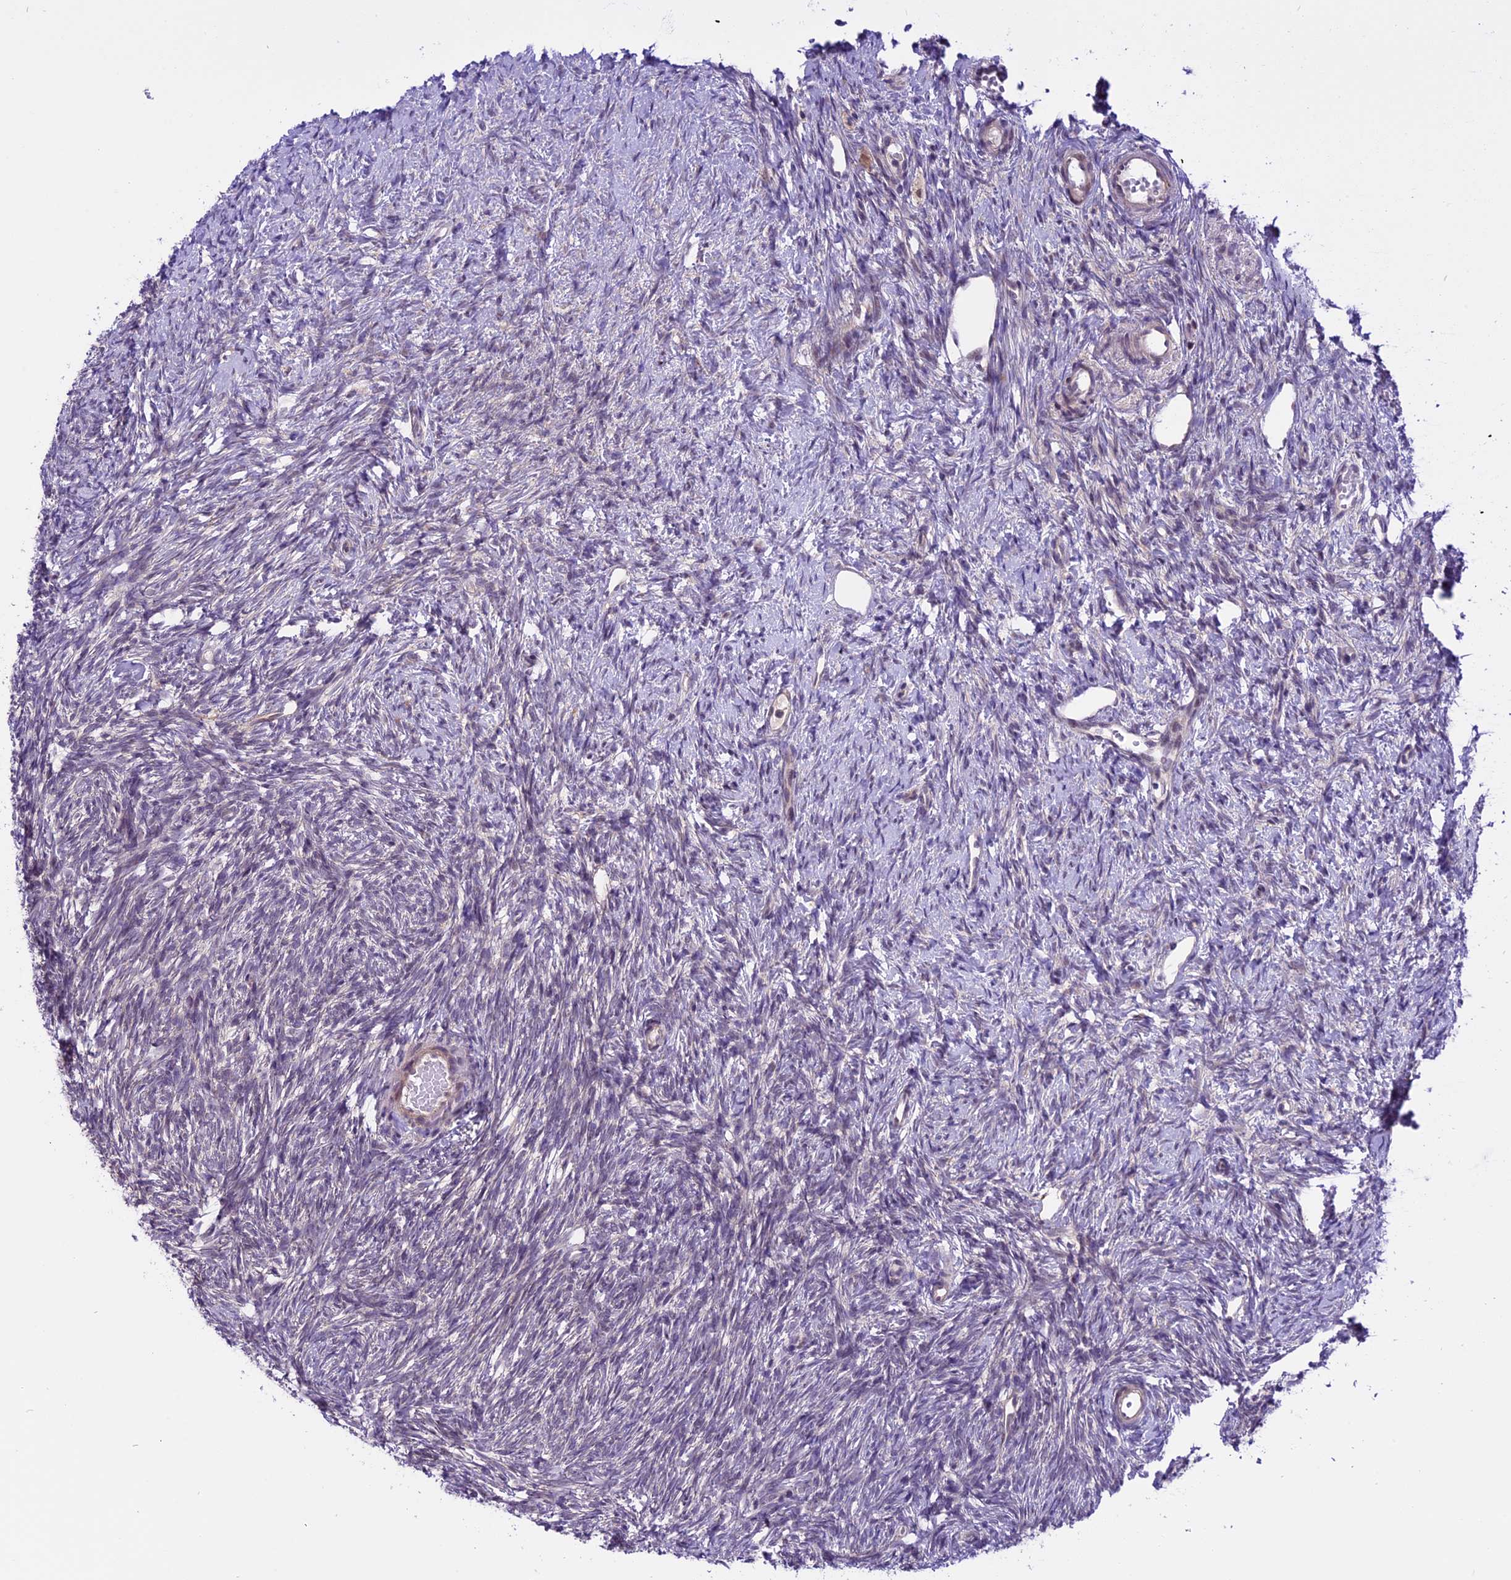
{"staining": {"intensity": "weak", "quantity": "<25%", "location": "cytoplasmic/membranous"}, "tissue": "ovary", "cell_type": "Ovarian stroma cells", "image_type": "normal", "snomed": [{"axis": "morphology", "description": "Normal tissue, NOS"}, {"axis": "topography", "description": "Ovary"}], "caption": "The photomicrograph shows no significant staining in ovarian stroma cells of ovary.", "gene": "SPRED1", "patient": {"sex": "female", "age": 51}}